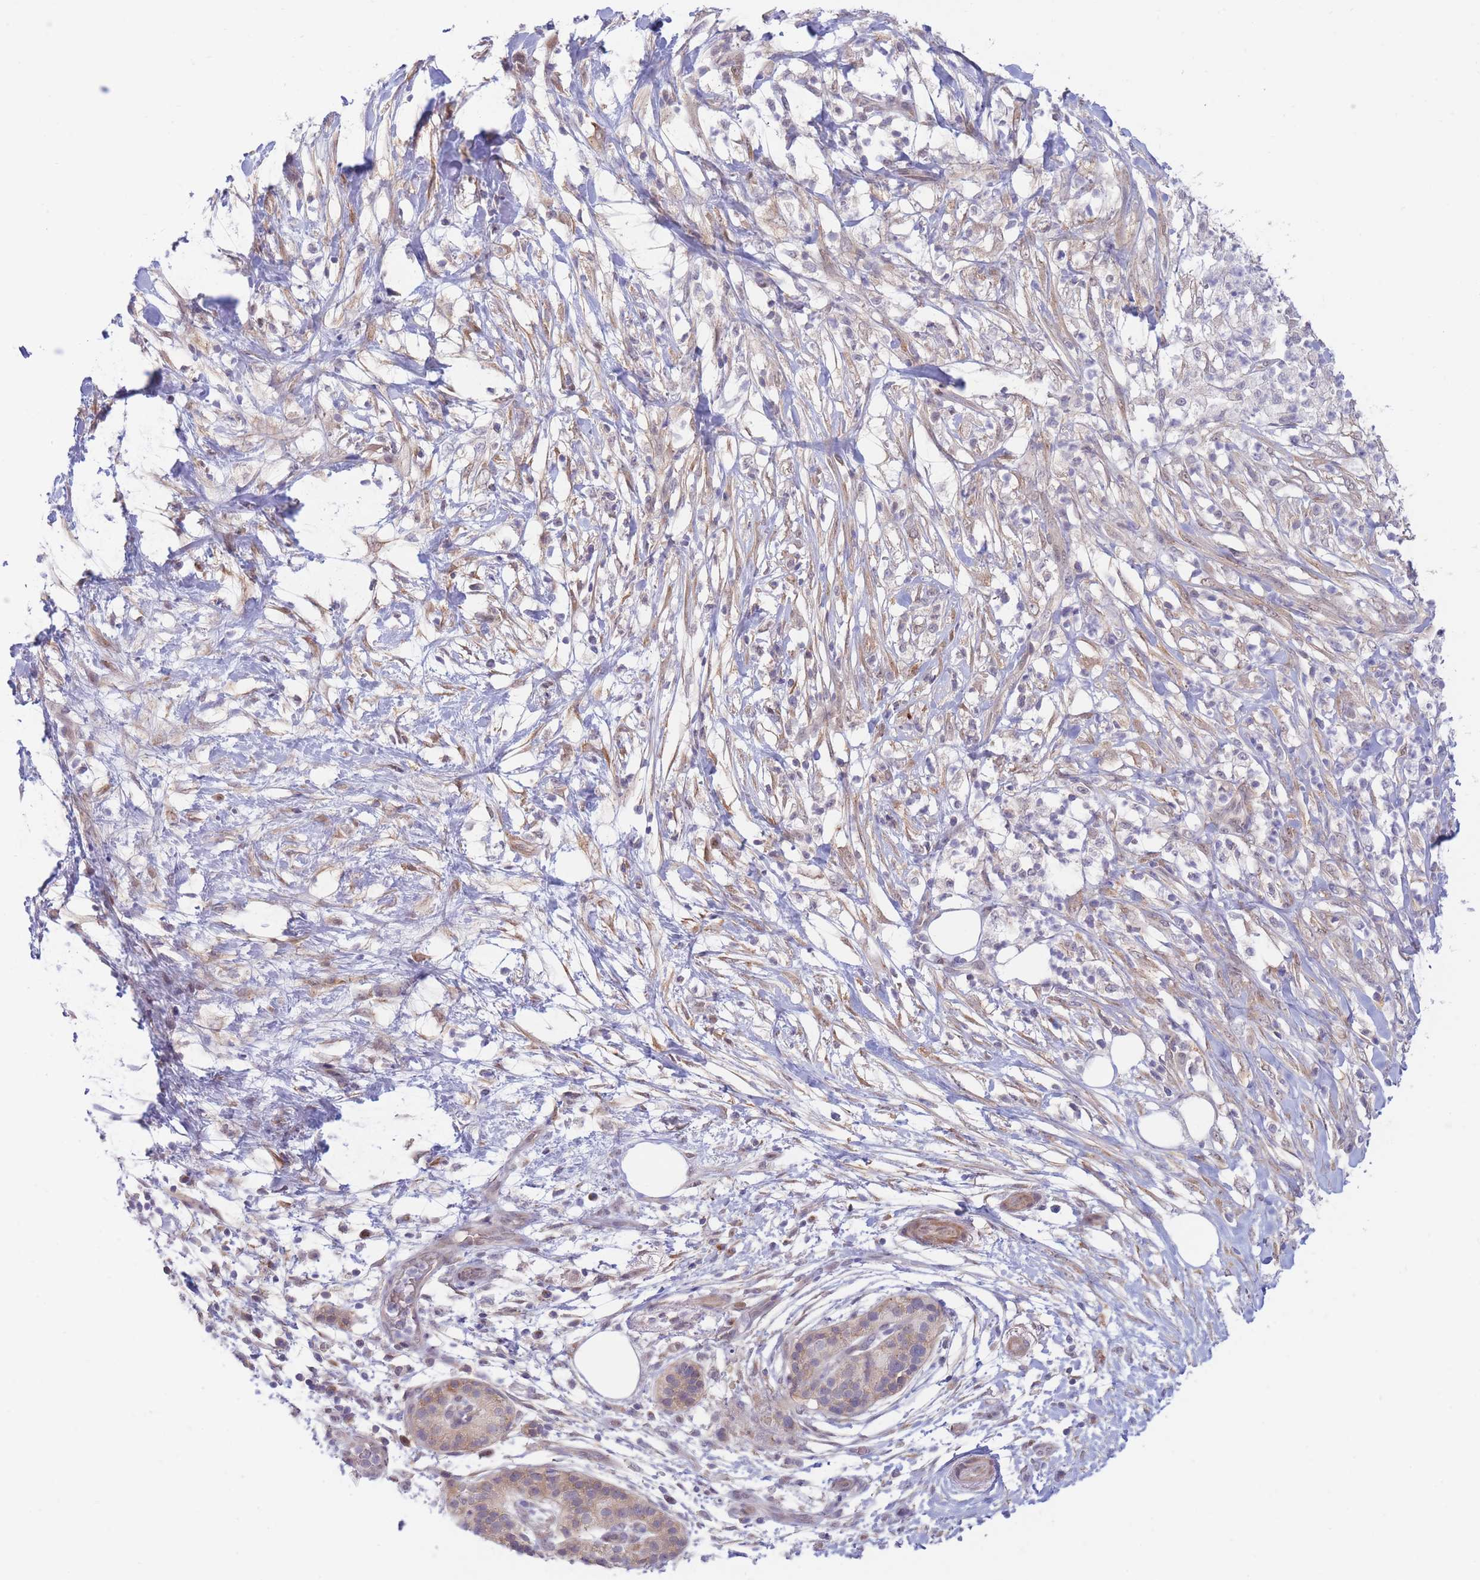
{"staining": {"intensity": "weak", "quantity": "<25%", "location": "cytoplasmic/membranous"}, "tissue": "pancreatic cancer", "cell_type": "Tumor cells", "image_type": "cancer", "snomed": [{"axis": "morphology", "description": "Adenocarcinoma, NOS"}, {"axis": "topography", "description": "Pancreas"}], "caption": "Tumor cells show no significant protein staining in pancreatic cancer (adenocarcinoma).", "gene": "APOL4", "patient": {"sex": "female", "age": 72}}